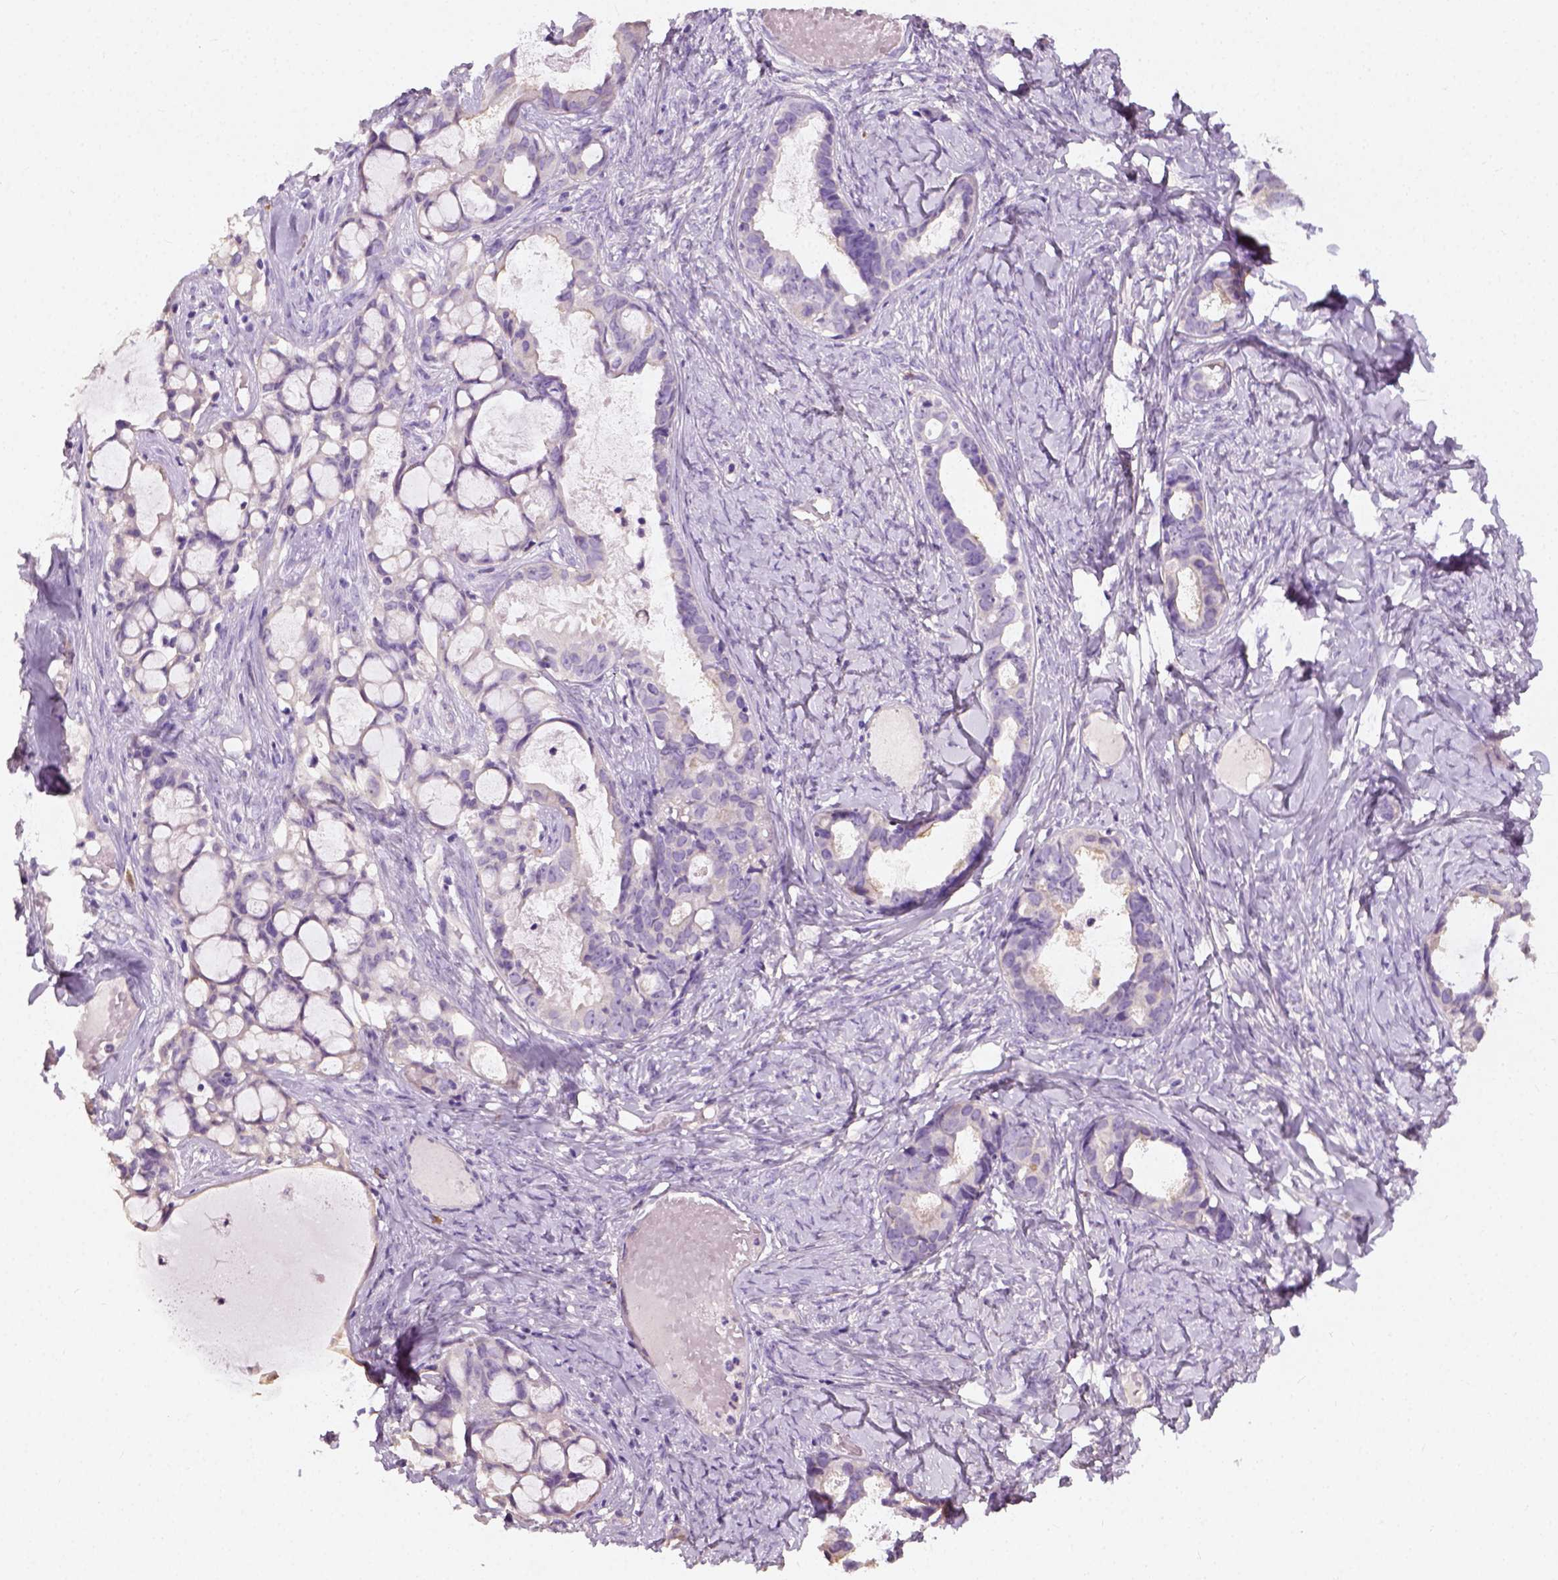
{"staining": {"intensity": "negative", "quantity": "none", "location": "none"}, "tissue": "ovarian cancer", "cell_type": "Tumor cells", "image_type": "cancer", "snomed": [{"axis": "morphology", "description": "Cystadenocarcinoma, serous, NOS"}, {"axis": "topography", "description": "Ovary"}], "caption": "High magnification brightfield microscopy of ovarian cancer (serous cystadenocarcinoma) stained with DAB (brown) and counterstained with hematoxylin (blue): tumor cells show no significant expression.", "gene": "DHCR24", "patient": {"sex": "female", "age": 69}}